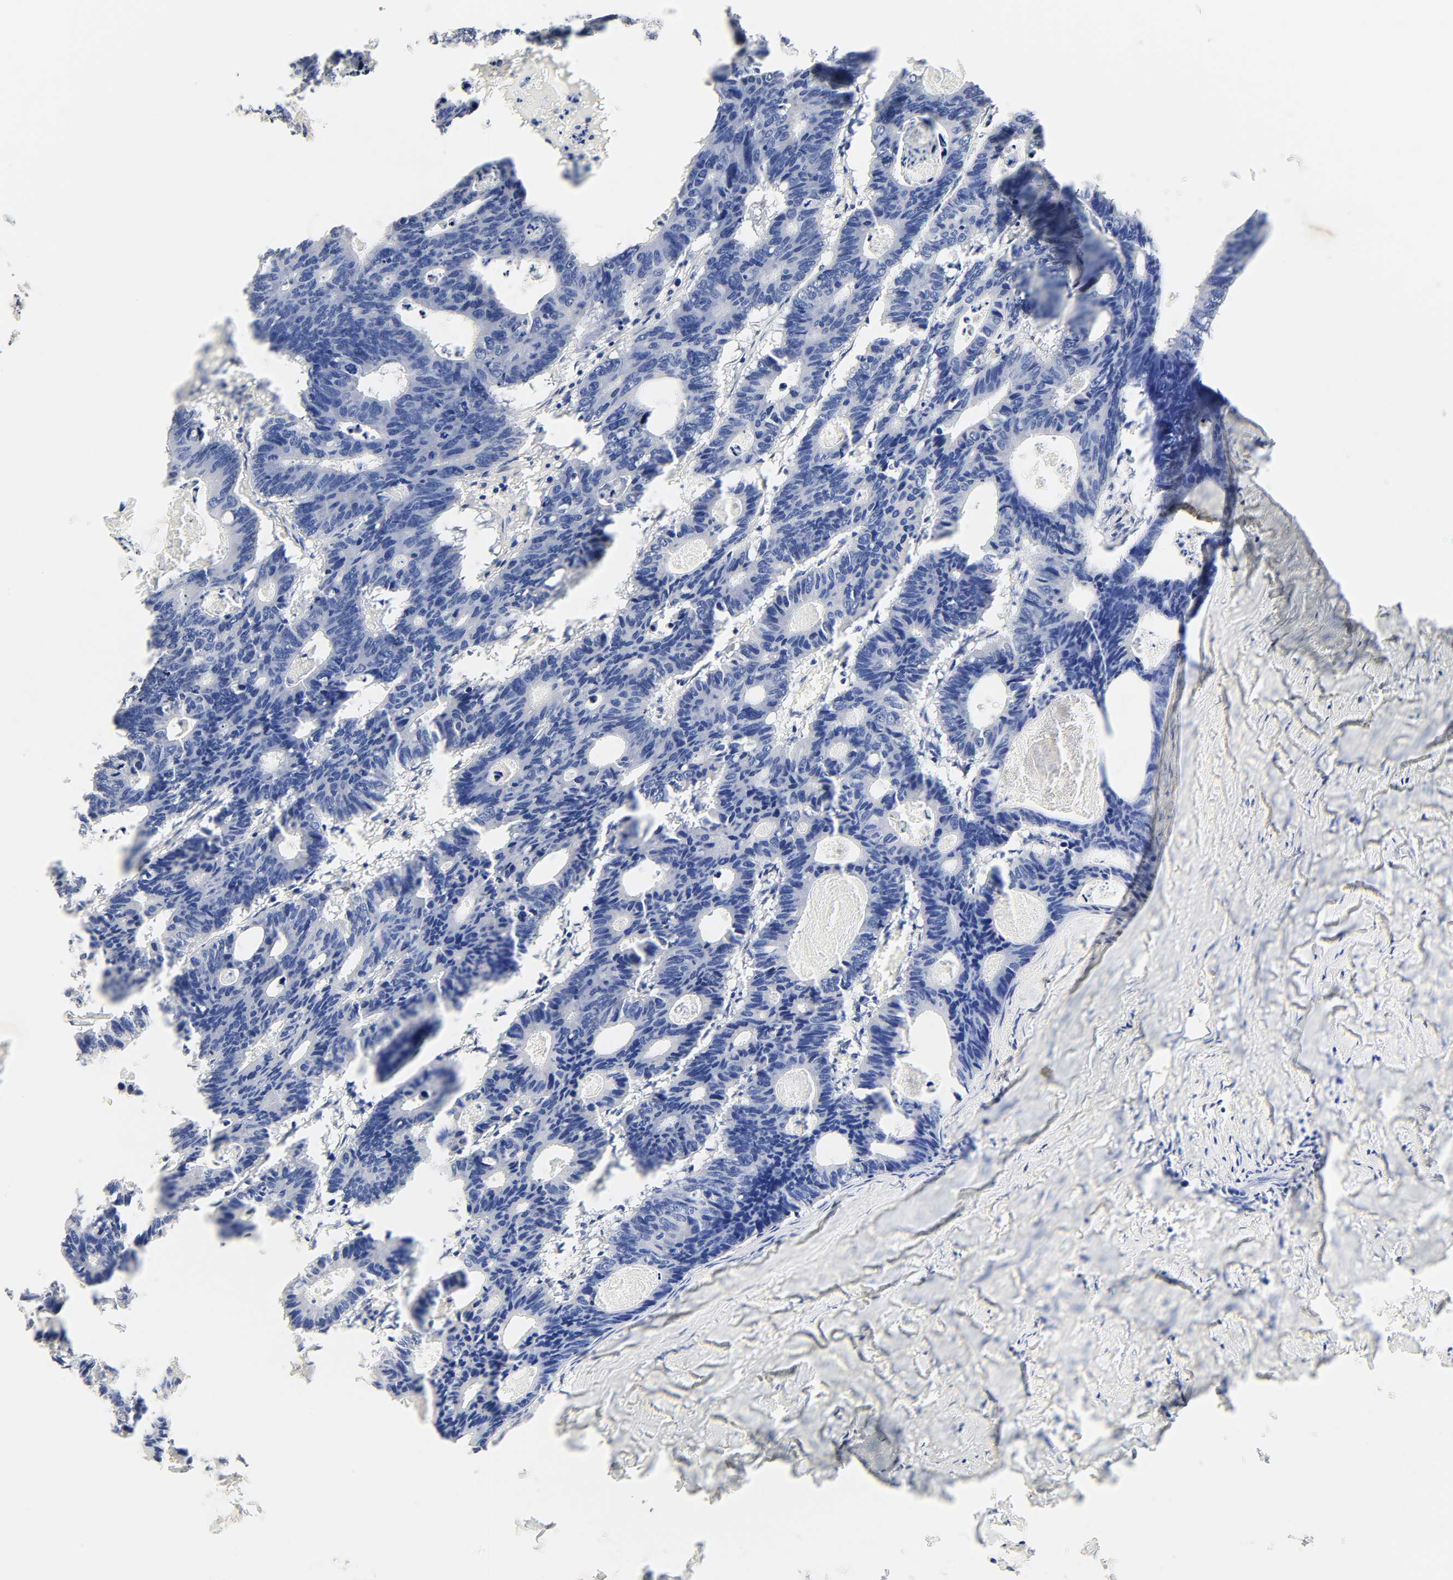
{"staining": {"intensity": "negative", "quantity": "none", "location": "none"}, "tissue": "colorectal cancer", "cell_type": "Tumor cells", "image_type": "cancer", "snomed": [{"axis": "morphology", "description": "Adenocarcinoma, NOS"}, {"axis": "topography", "description": "Colon"}], "caption": "Histopathology image shows no significant protein positivity in tumor cells of colorectal adenocarcinoma.", "gene": "BORCS8-MEF2B", "patient": {"sex": "female", "age": 55}}